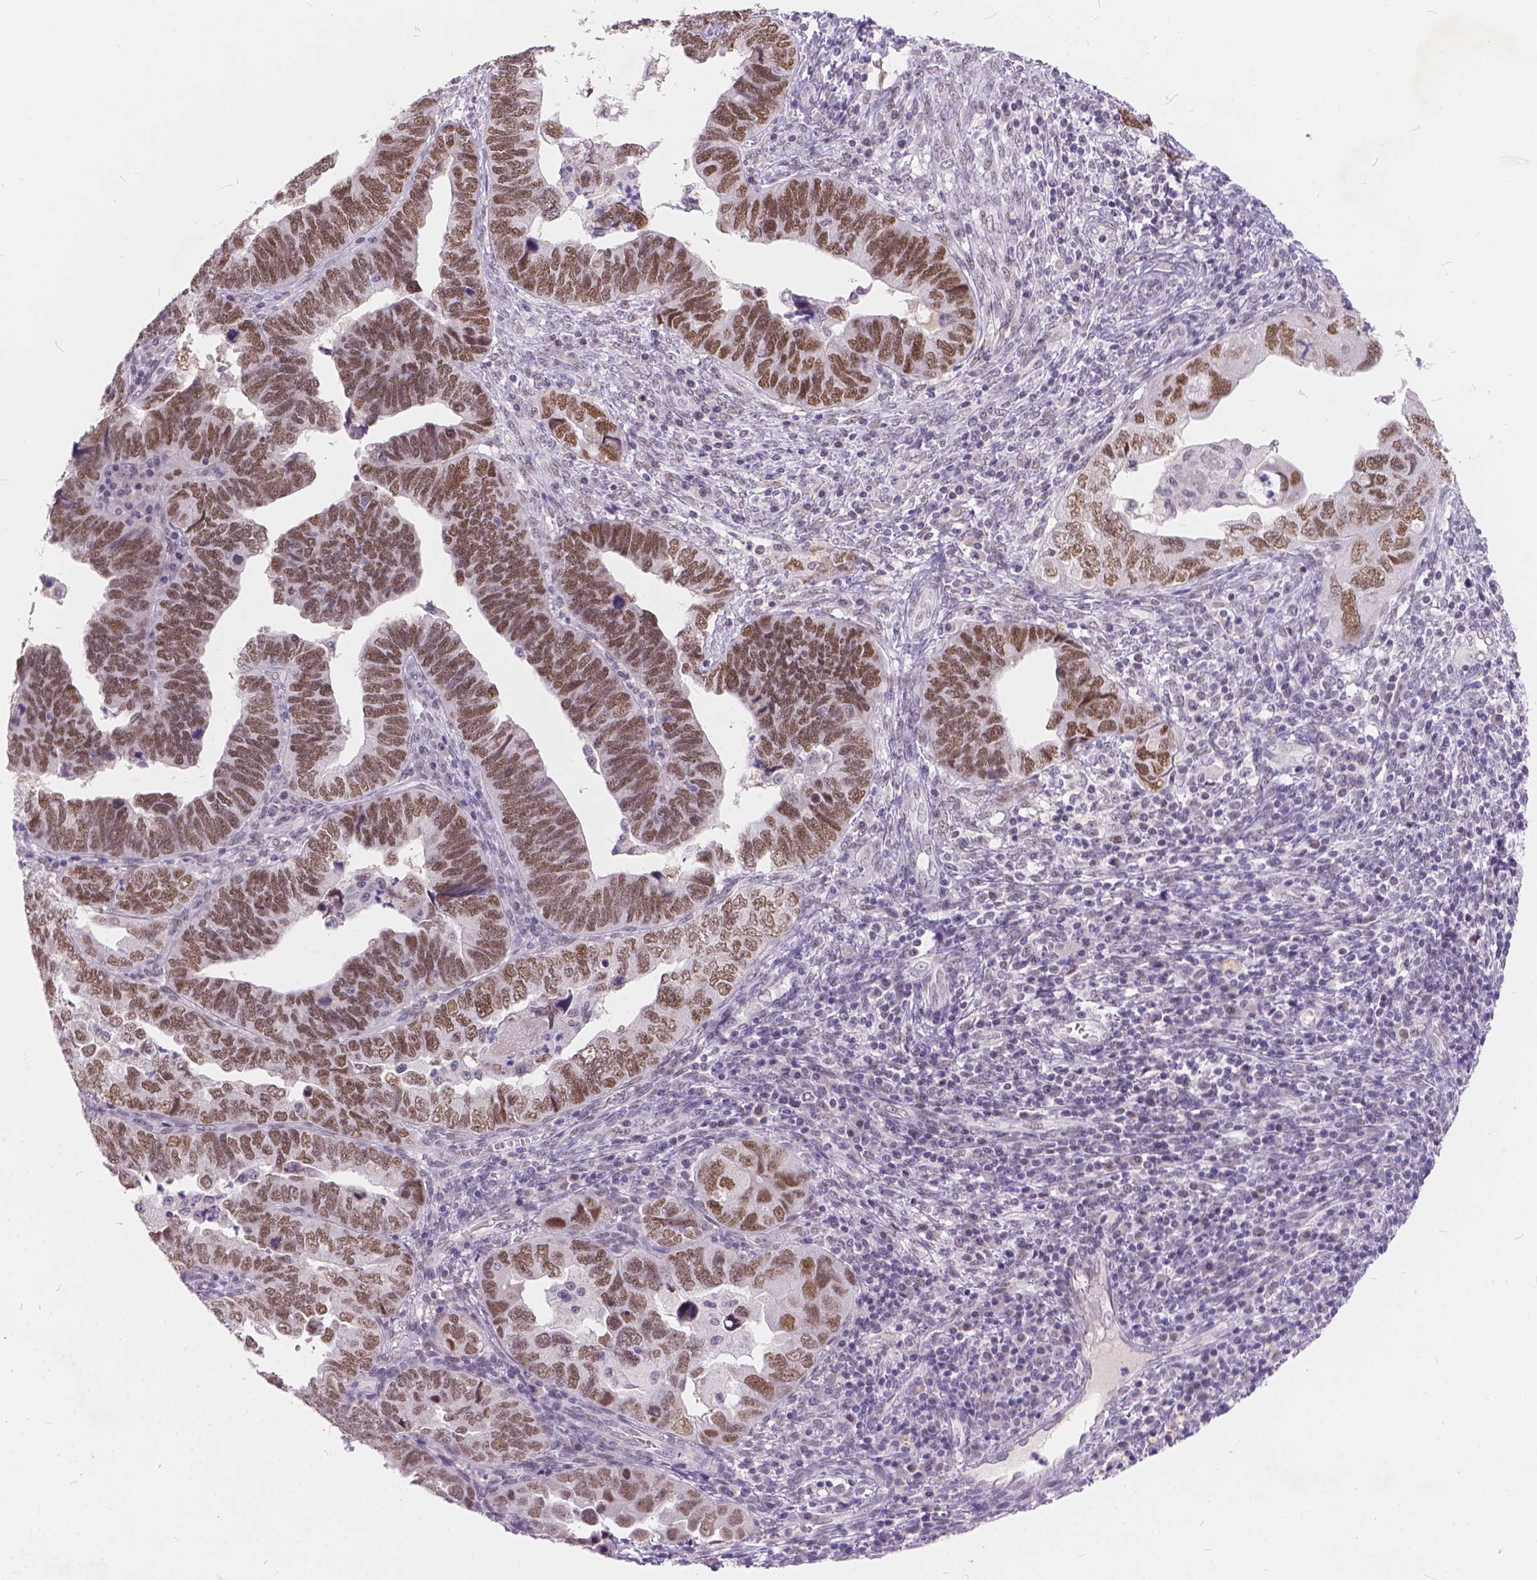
{"staining": {"intensity": "moderate", "quantity": ">75%", "location": "nuclear"}, "tissue": "endometrial cancer", "cell_type": "Tumor cells", "image_type": "cancer", "snomed": [{"axis": "morphology", "description": "Adenocarcinoma, NOS"}, {"axis": "topography", "description": "Endometrium"}], "caption": "The photomicrograph shows staining of endometrial adenocarcinoma, revealing moderate nuclear protein staining (brown color) within tumor cells.", "gene": "FAM53A", "patient": {"sex": "female", "age": 79}}